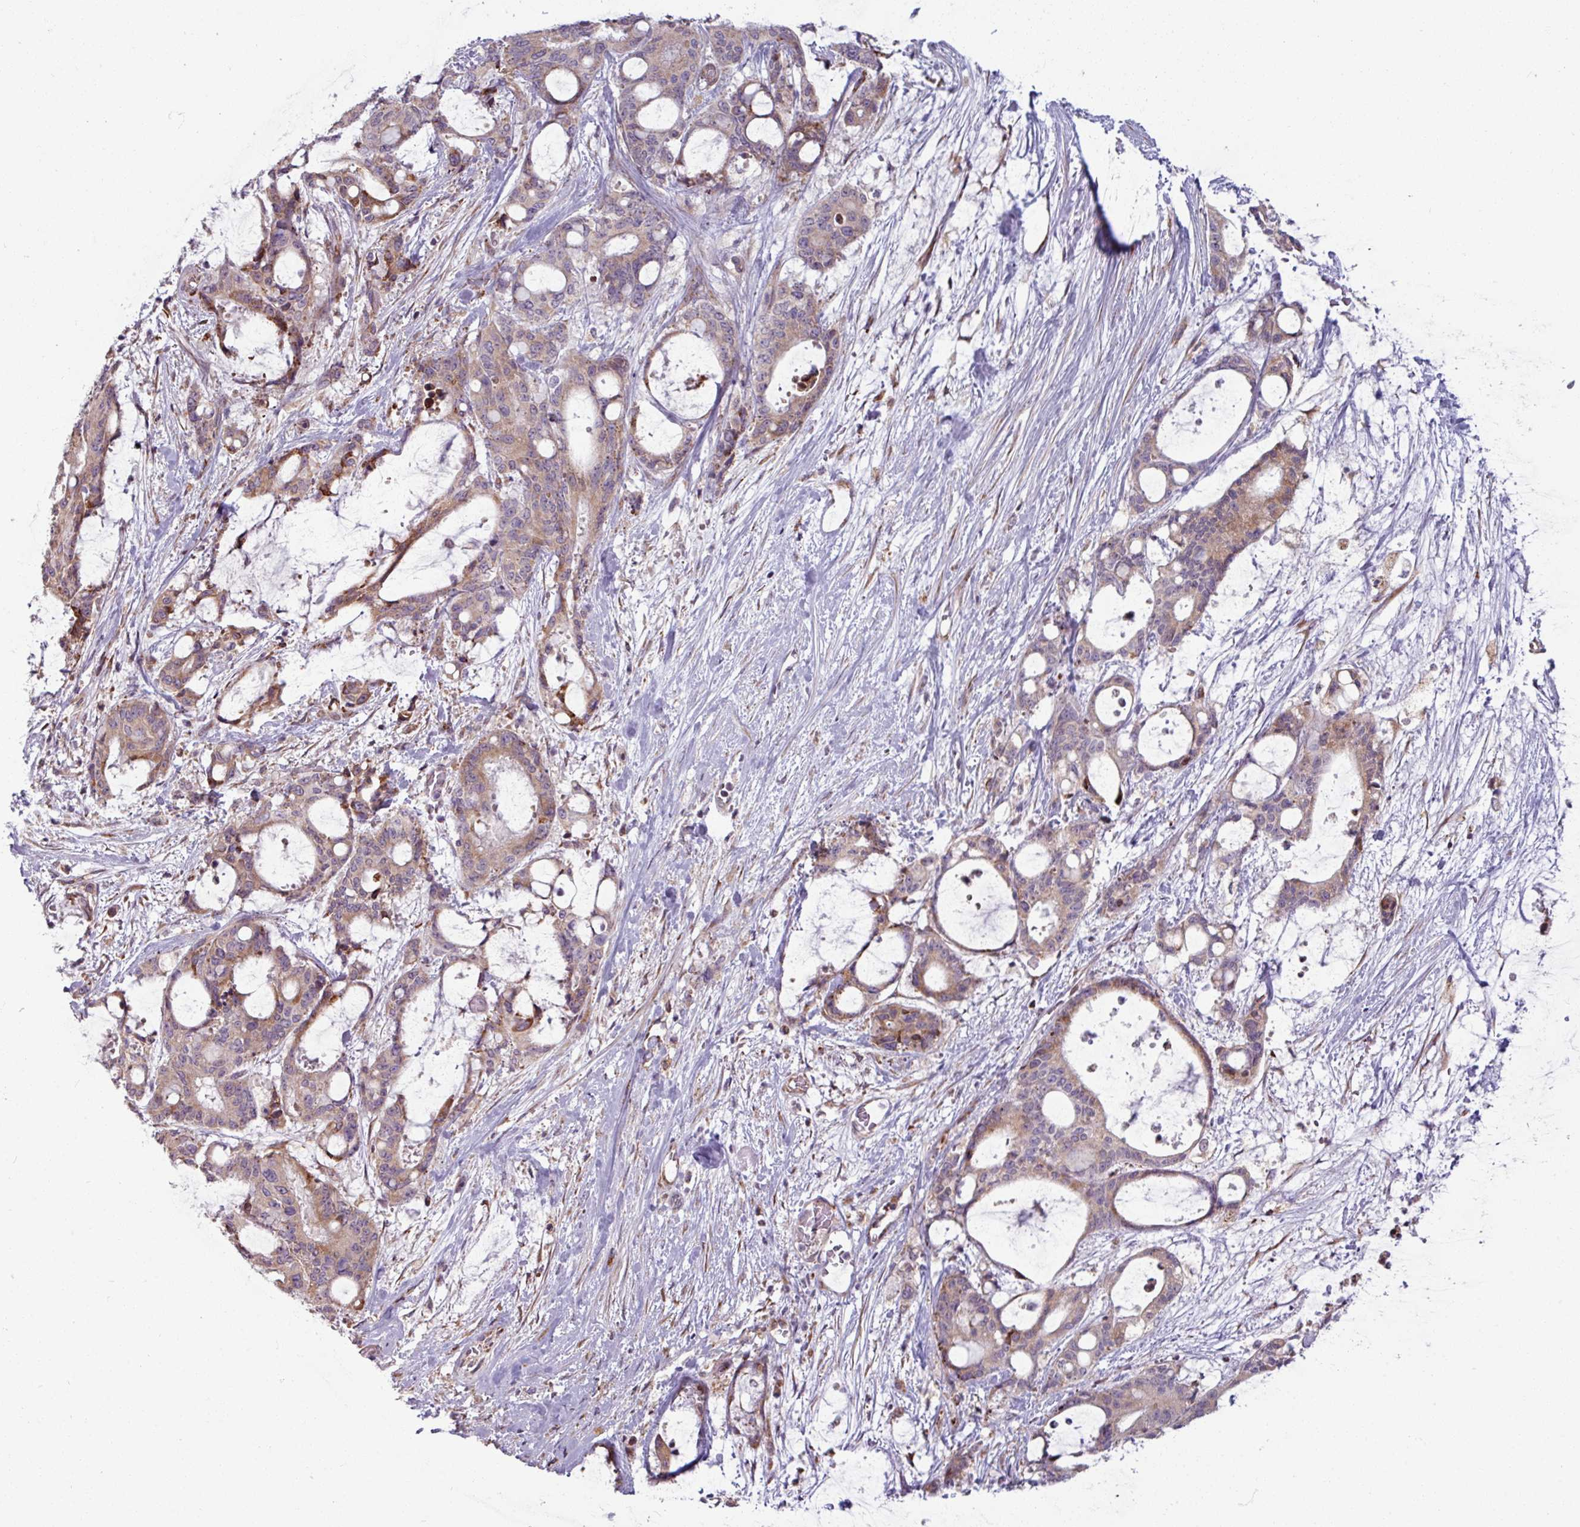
{"staining": {"intensity": "weak", "quantity": ">75%", "location": "cytoplasmic/membranous"}, "tissue": "liver cancer", "cell_type": "Tumor cells", "image_type": "cancer", "snomed": [{"axis": "morphology", "description": "Normal tissue, NOS"}, {"axis": "morphology", "description": "Cholangiocarcinoma"}, {"axis": "topography", "description": "Liver"}, {"axis": "topography", "description": "Peripheral nerve tissue"}], "caption": "A micrograph showing weak cytoplasmic/membranous expression in about >75% of tumor cells in liver cancer, as visualized by brown immunohistochemical staining.", "gene": "MAGT1", "patient": {"sex": "female", "age": 73}}